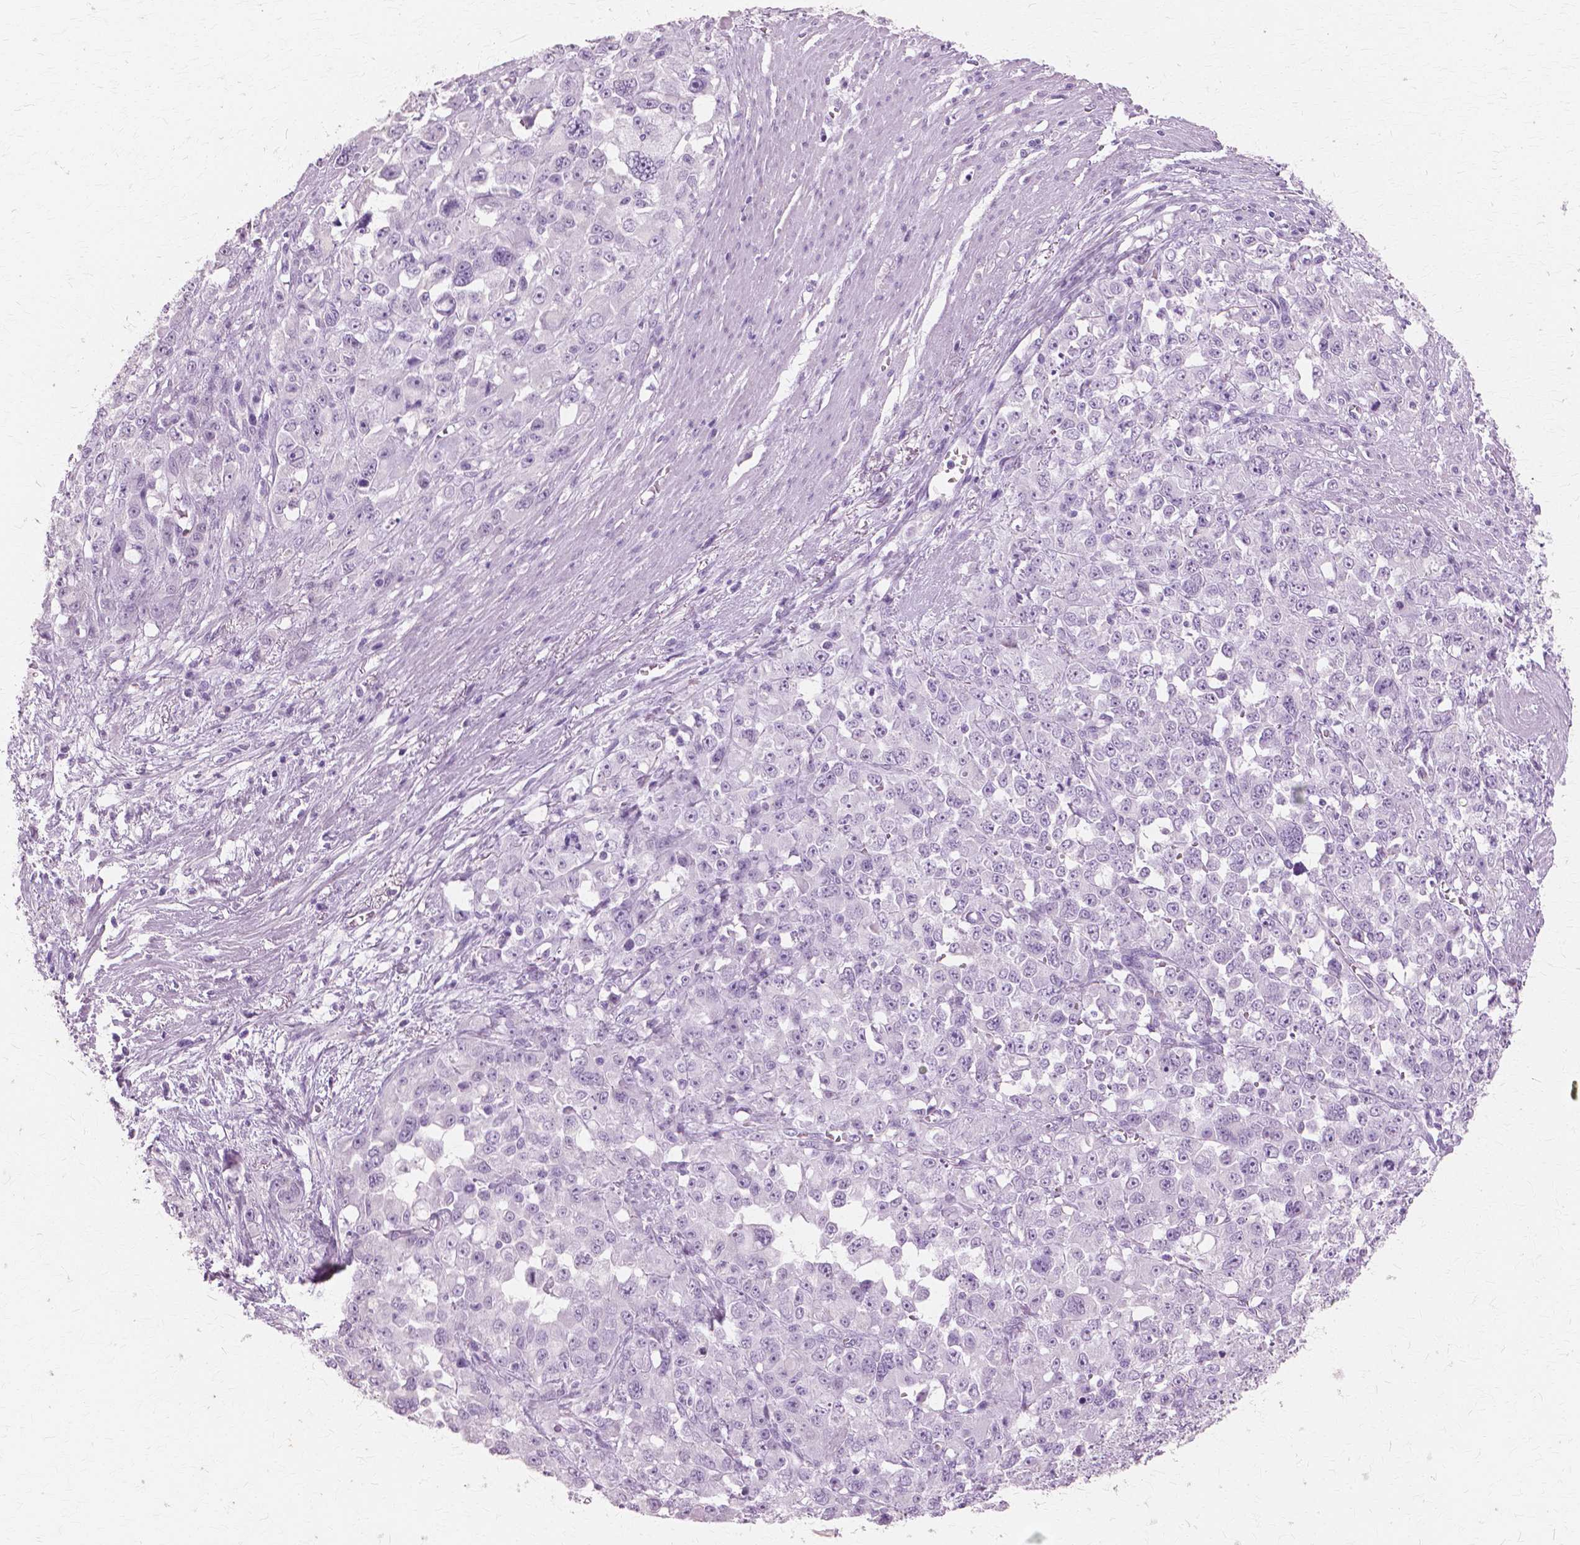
{"staining": {"intensity": "negative", "quantity": "none", "location": "none"}, "tissue": "stomach cancer", "cell_type": "Tumor cells", "image_type": "cancer", "snomed": [{"axis": "morphology", "description": "Adenocarcinoma, NOS"}, {"axis": "topography", "description": "Stomach"}], "caption": "There is no significant expression in tumor cells of adenocarcinoma (stomach). The staining was performed using DAB to visualize the protein expression in brown, while the nuclei were stained in blue with hematoxylin (Magnification: 20x).", "gene": "SFTPD", "patient": {"sex": "female", "age": 76}}